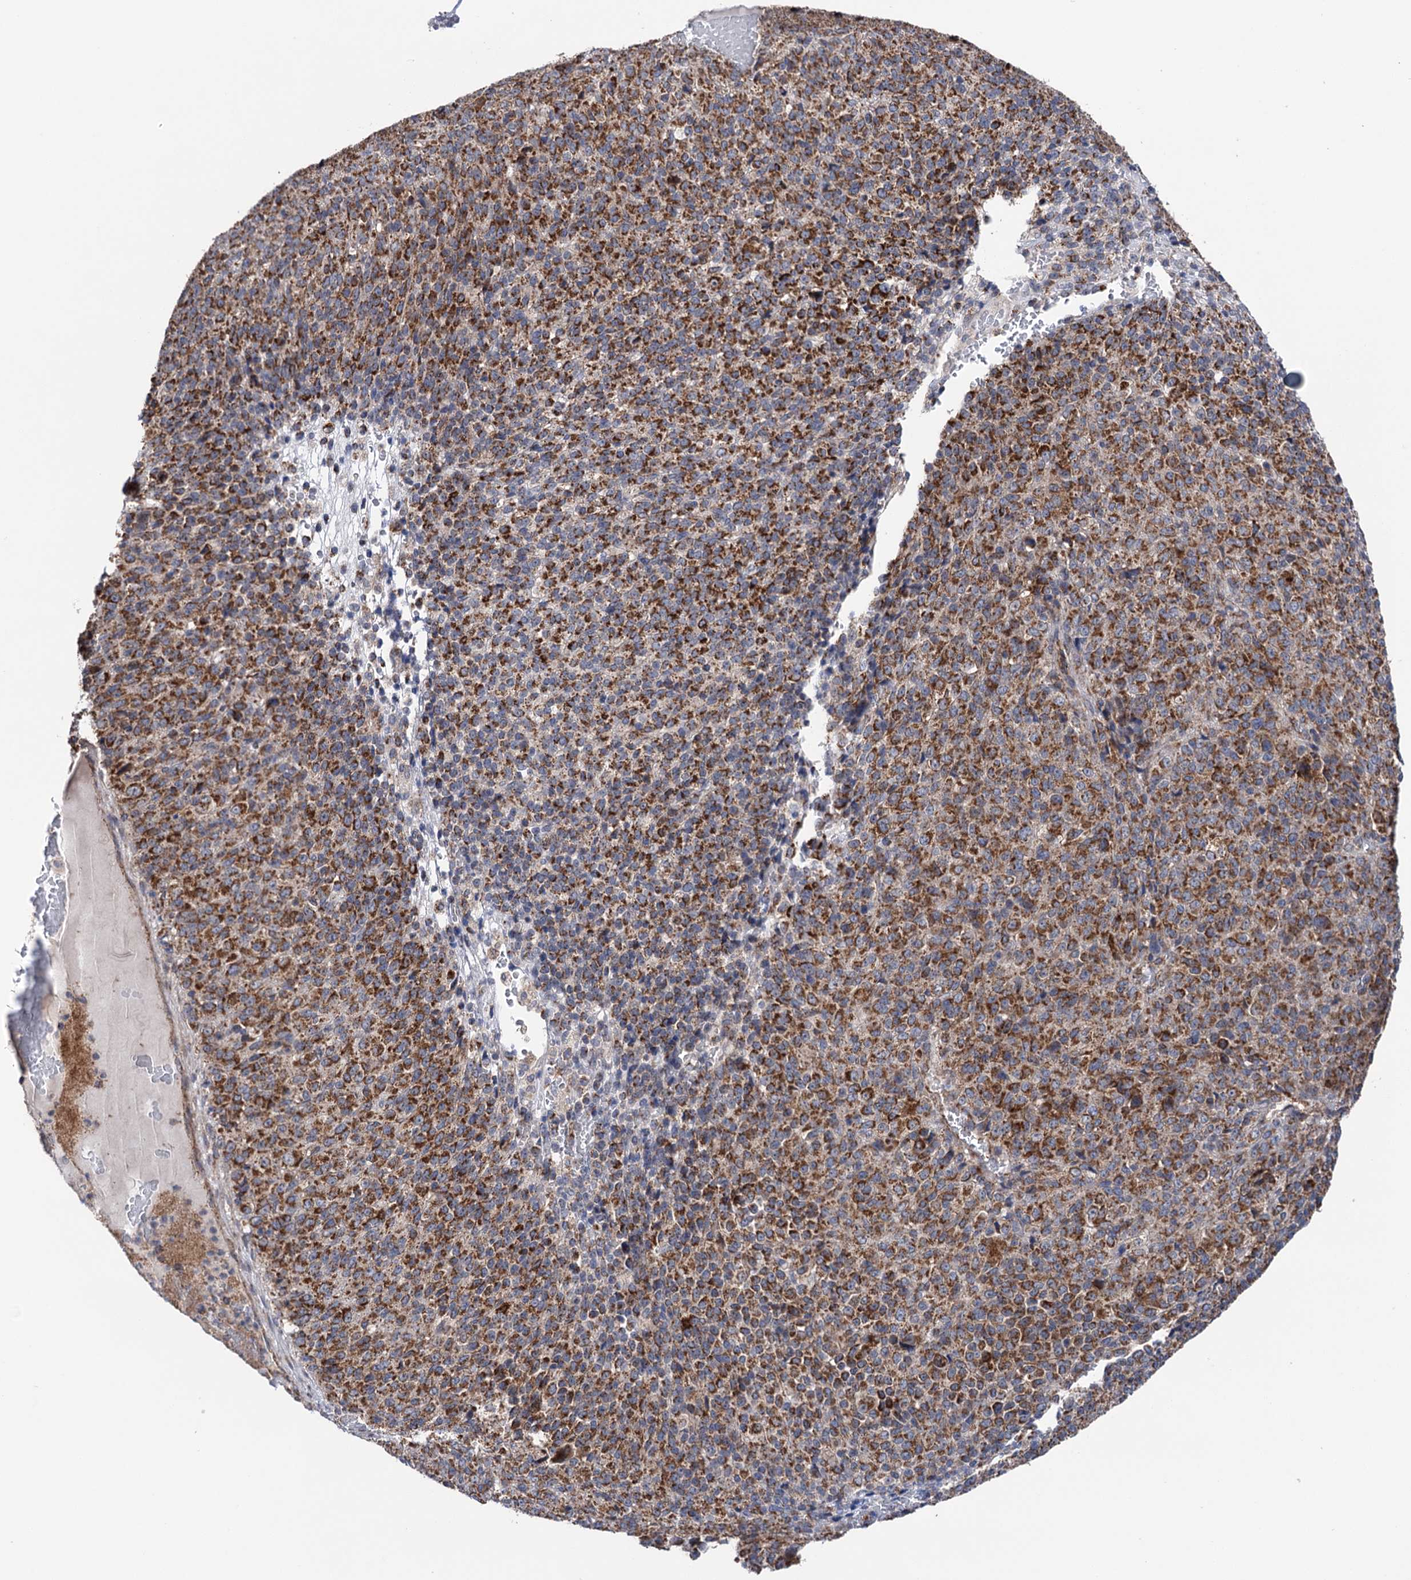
{"staining": {"intensity": "strong", "quantity": ">75%", "location": "cytoplasmic/membranous"}, "tissue": "melanoma", "cell_type": "Tumor cells", "image_type": "cancer", "snomed": [{"axis": "morphology", "description": "Malignant melanoma, Metastatic site"}, {"axis": "topography", "description": "Brain"}], "caption": "A histopathology image showing strong cytoplasmic/membranous staining in about >75% of tumor cells in melanoma, as visualized by brown immunohistochemical staining.", "gene": "SUCLA2", "patient": {"sex": "female", "age": 56}}